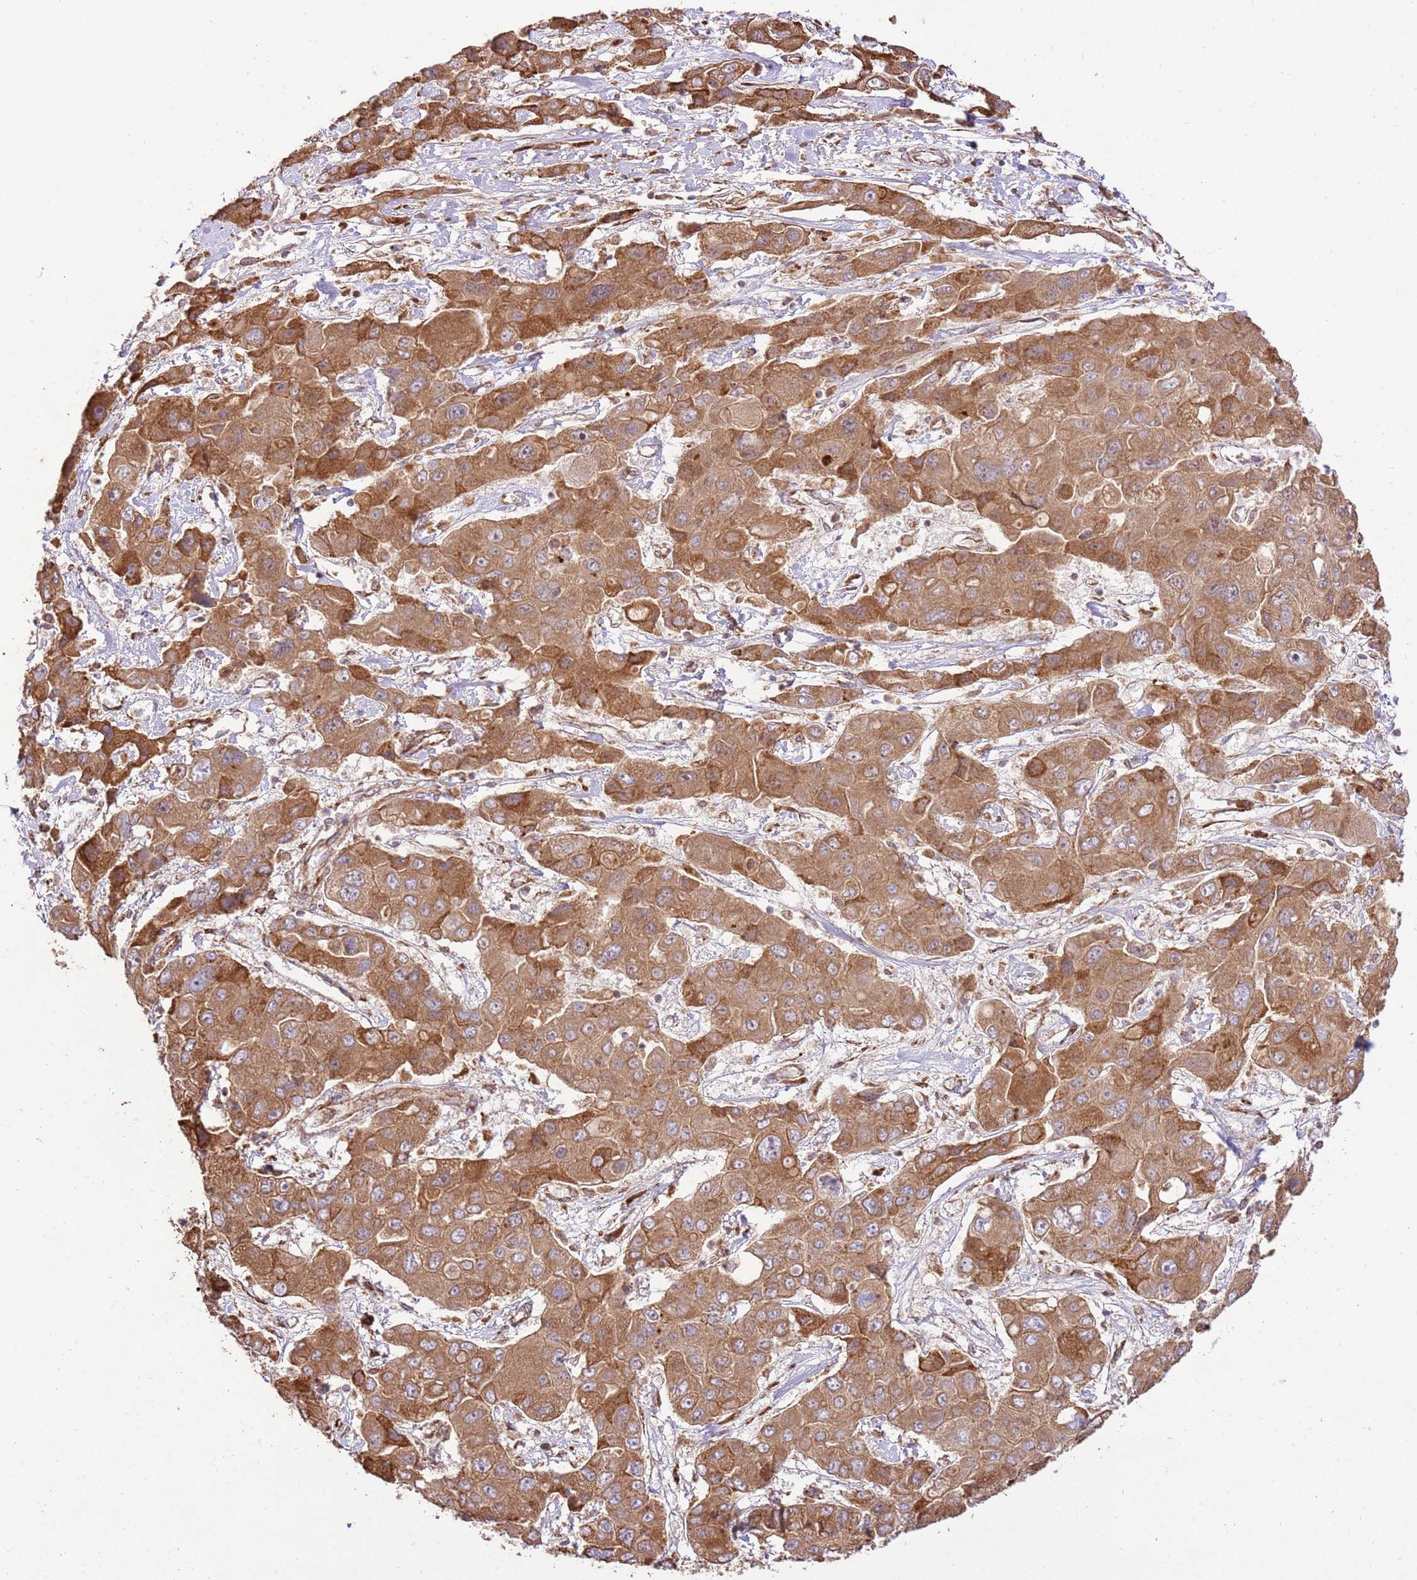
{"staining": {"intensity": "strong", "quantity": ">75%", "location": "cytoplasmic/membranous"}, "tissue": "liver cancer", "cell_type": "Tumor cells", "image_type": "cancer", "snomed": [{"axis": "morphology", "description": "Cholangiocarcinoma"}, {"axis": "topography", "description": "Liver"}], "caption": "A brown stain shows strong cytoplasmic/membranous staining of a protein in human liver cancer tumor cells. (IHC, brightfield microscopy, high magnification).", "gene": "SPATA2L", "patient": {"sex": "male", "age": 67}}